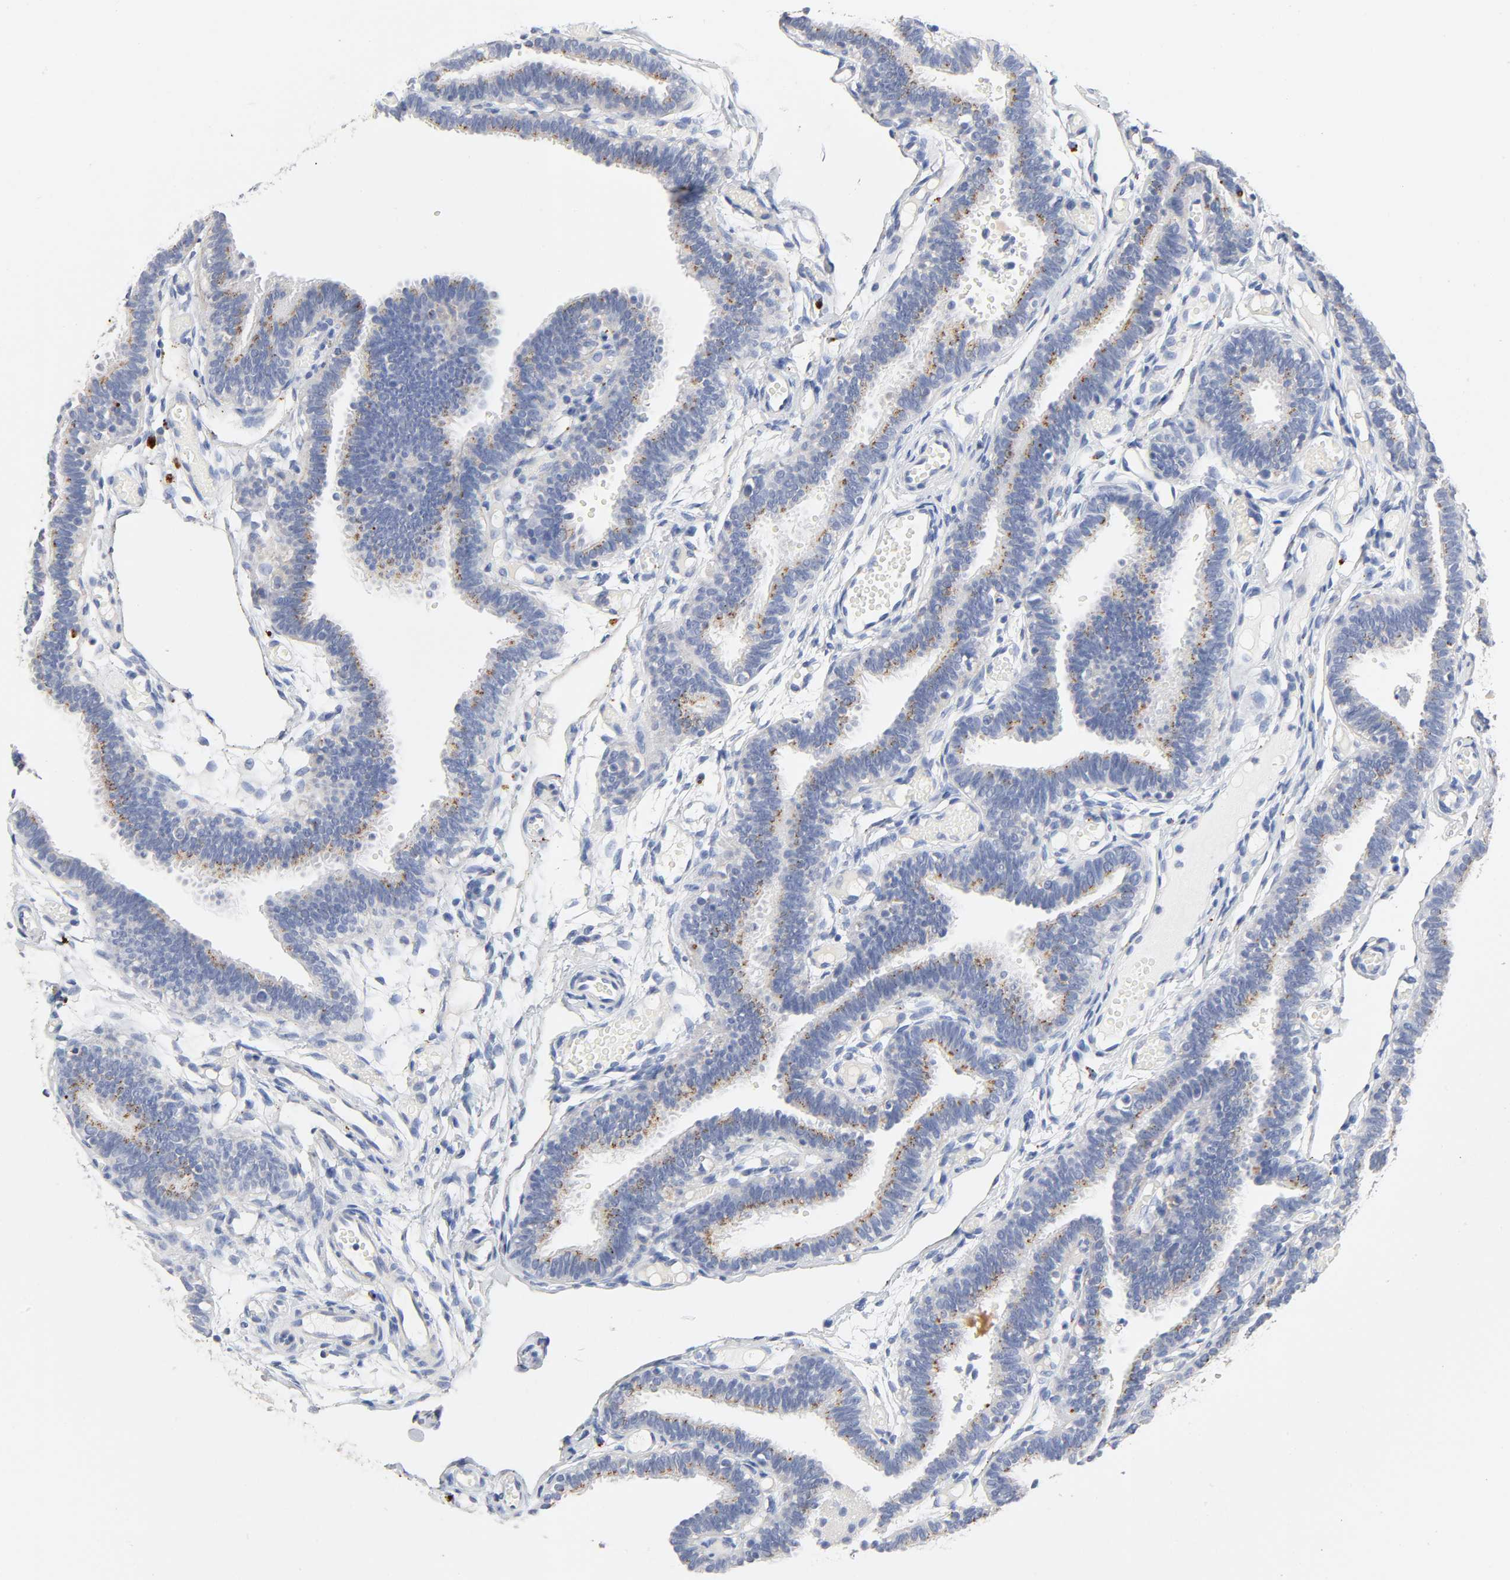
{"staining": {"intensity": "moderate", "quantity": "25%-75%", "location": "cytoplasmic/membranous"}, "tissue": "fallopian tube", "cell_type": "Glandular cells", "image_type": "normal", "snomed": [{"axis": "morphology", "description": "Normal tissue, NOS"}, {"axis": "topography", "description": "Fallopian tube"}], "caption": "Immunohistochemistry (IHC) of normal fallopian tube displays medium levels of moderate cytoplasmic/membranous staining in about 25%-75% of glandular cells. (Brightfield microscopy of DAB IHC at high magnification).", "gene": "PLP1", "patient": {"sex": "female", "age": 29}}